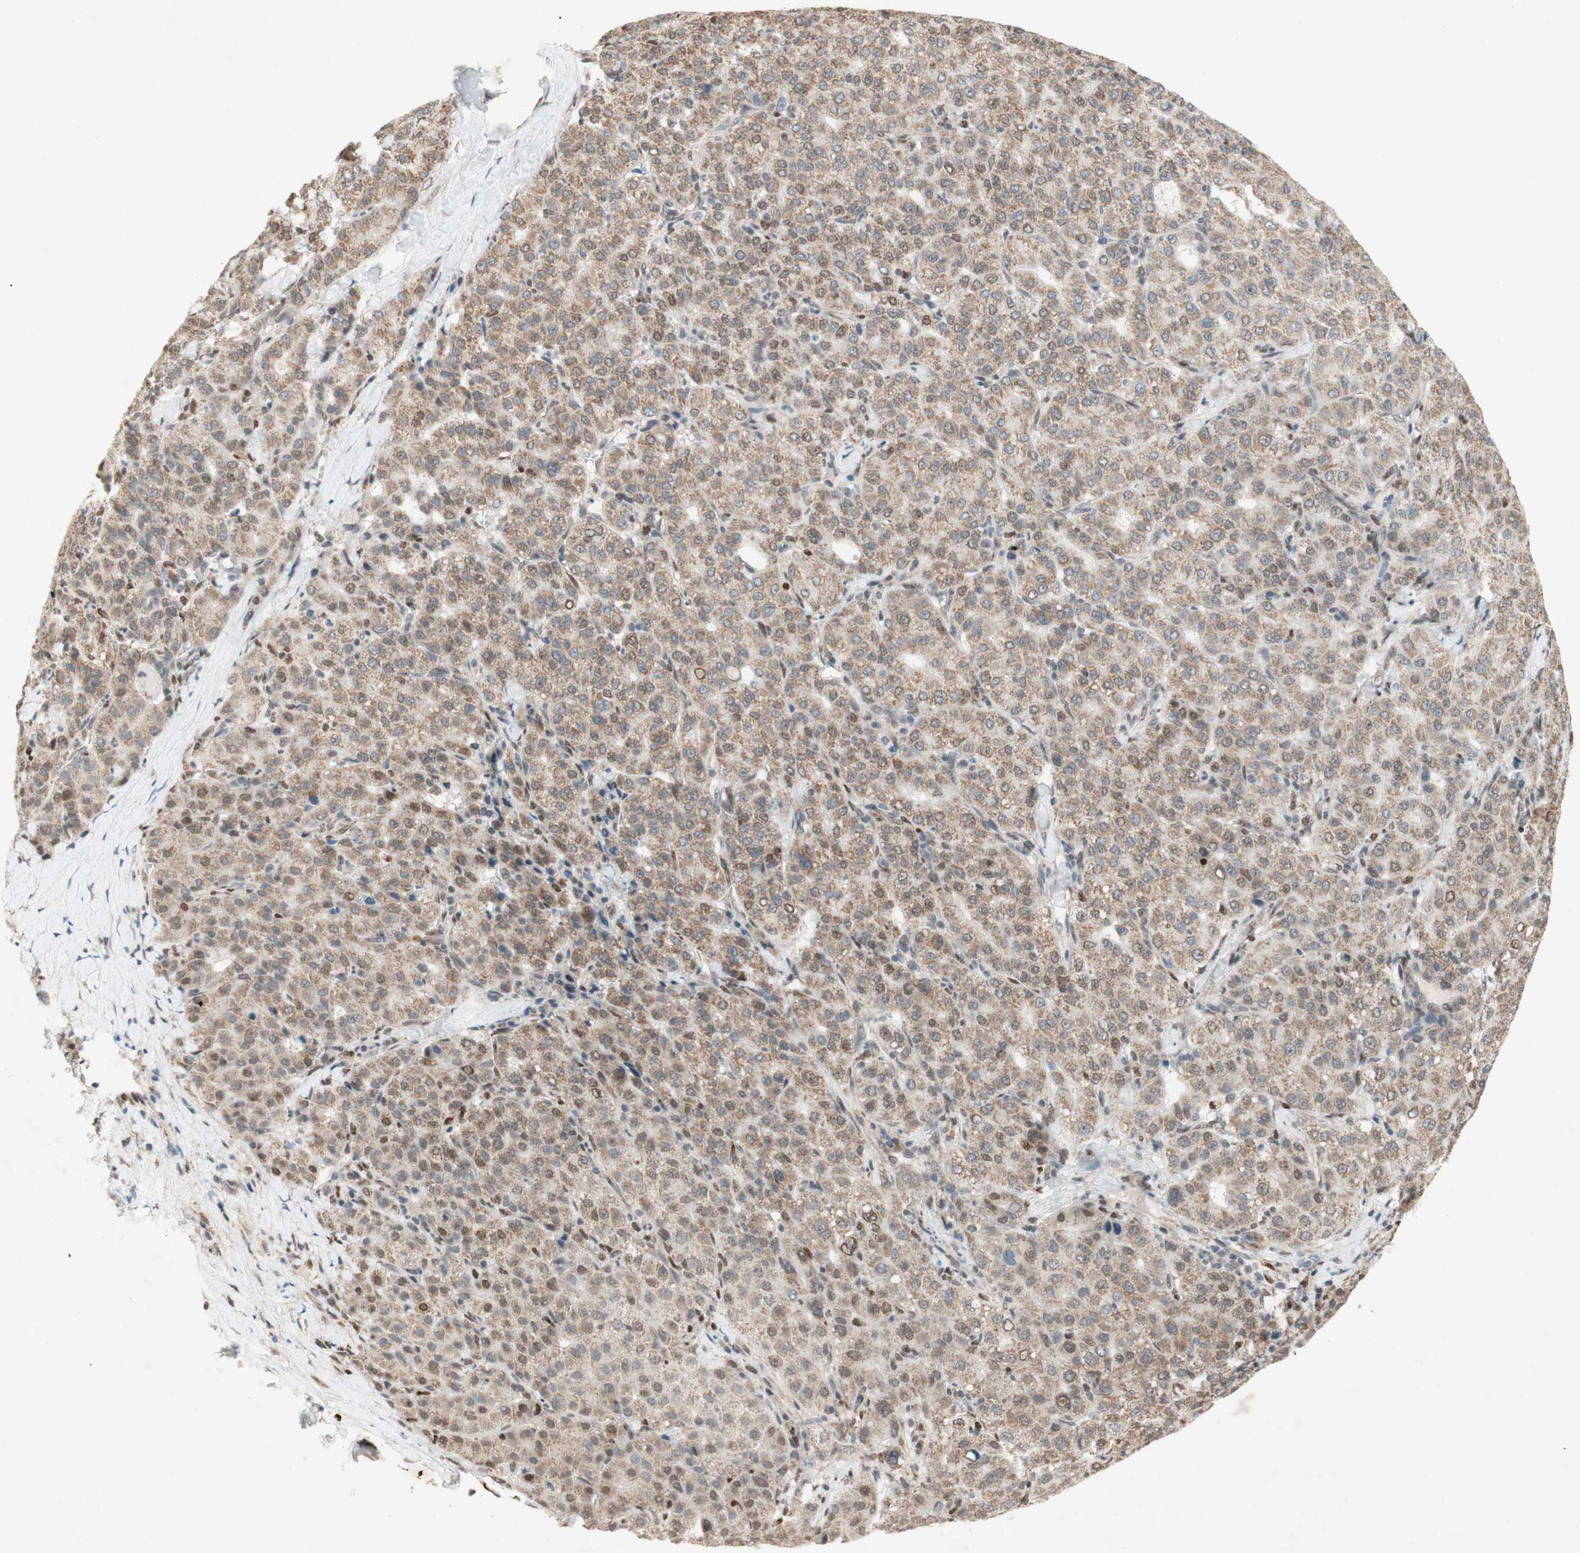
{"staining": {"intensity": "weak", "quantity": ">75%", "location": "cytoplasmic/membranous,nuclear"}, "tissue": "liver cancer", "cell_type": "Tumor cells", "image_type": "cancer", "snomed": [{"axis": "morphology", "description": "Carcinoma, Hepatocellular, NOS"}, {"axis": "topography", "description": "Liver"}], "caption": "Liver hepatocellular carcinoma tissue exhibits weak cytoplasmic/membranous and nuclear positivity in approximately >75% of tumor cells, visualized by immunohistochemistry.", "gene": "DNMT3A", "patient": {"sex": "male", "age": 65}}